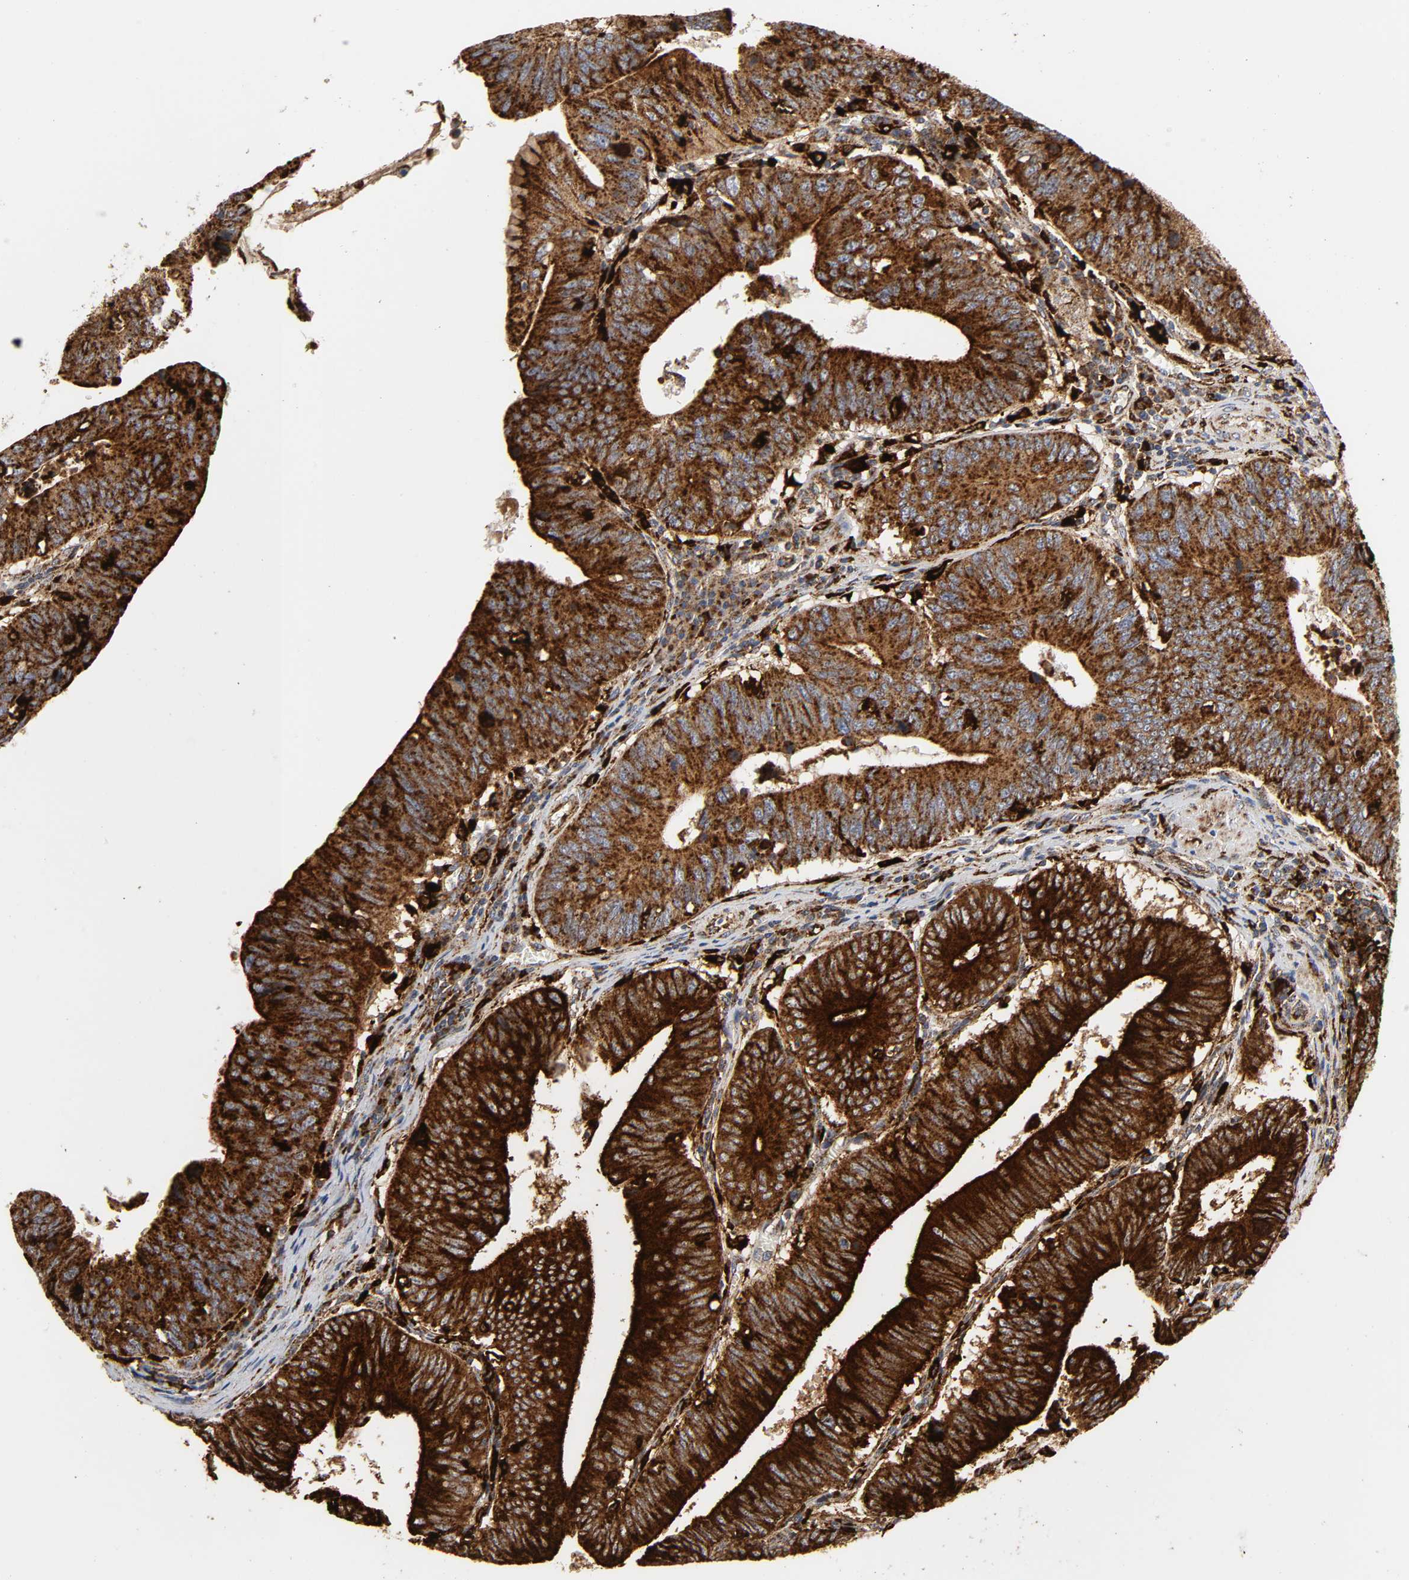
{"staining": {"intensity": "strong", "quantity": ">75%", "location": "cytoplasmic/membranous"}, "tissue": "stomach cancer", "cell_type": "Tumor cells", "image_type": "cancer", "snomed": [{"axis": "morphology", "description": "Adenocarcinoma, NOS"}, {"axis": "topography", "description": "Stomach"}], "caption": "Immunohistochemistry (IHC) photomicrograph of stomach adenocarcinoma stained for a protein (brown), which demonstrates high levels of strong cytoplasmic/membranous staining in about >75% of tumor cells.", "gene": "PSAP", "patient": {"sex": "male", "age": 59}}